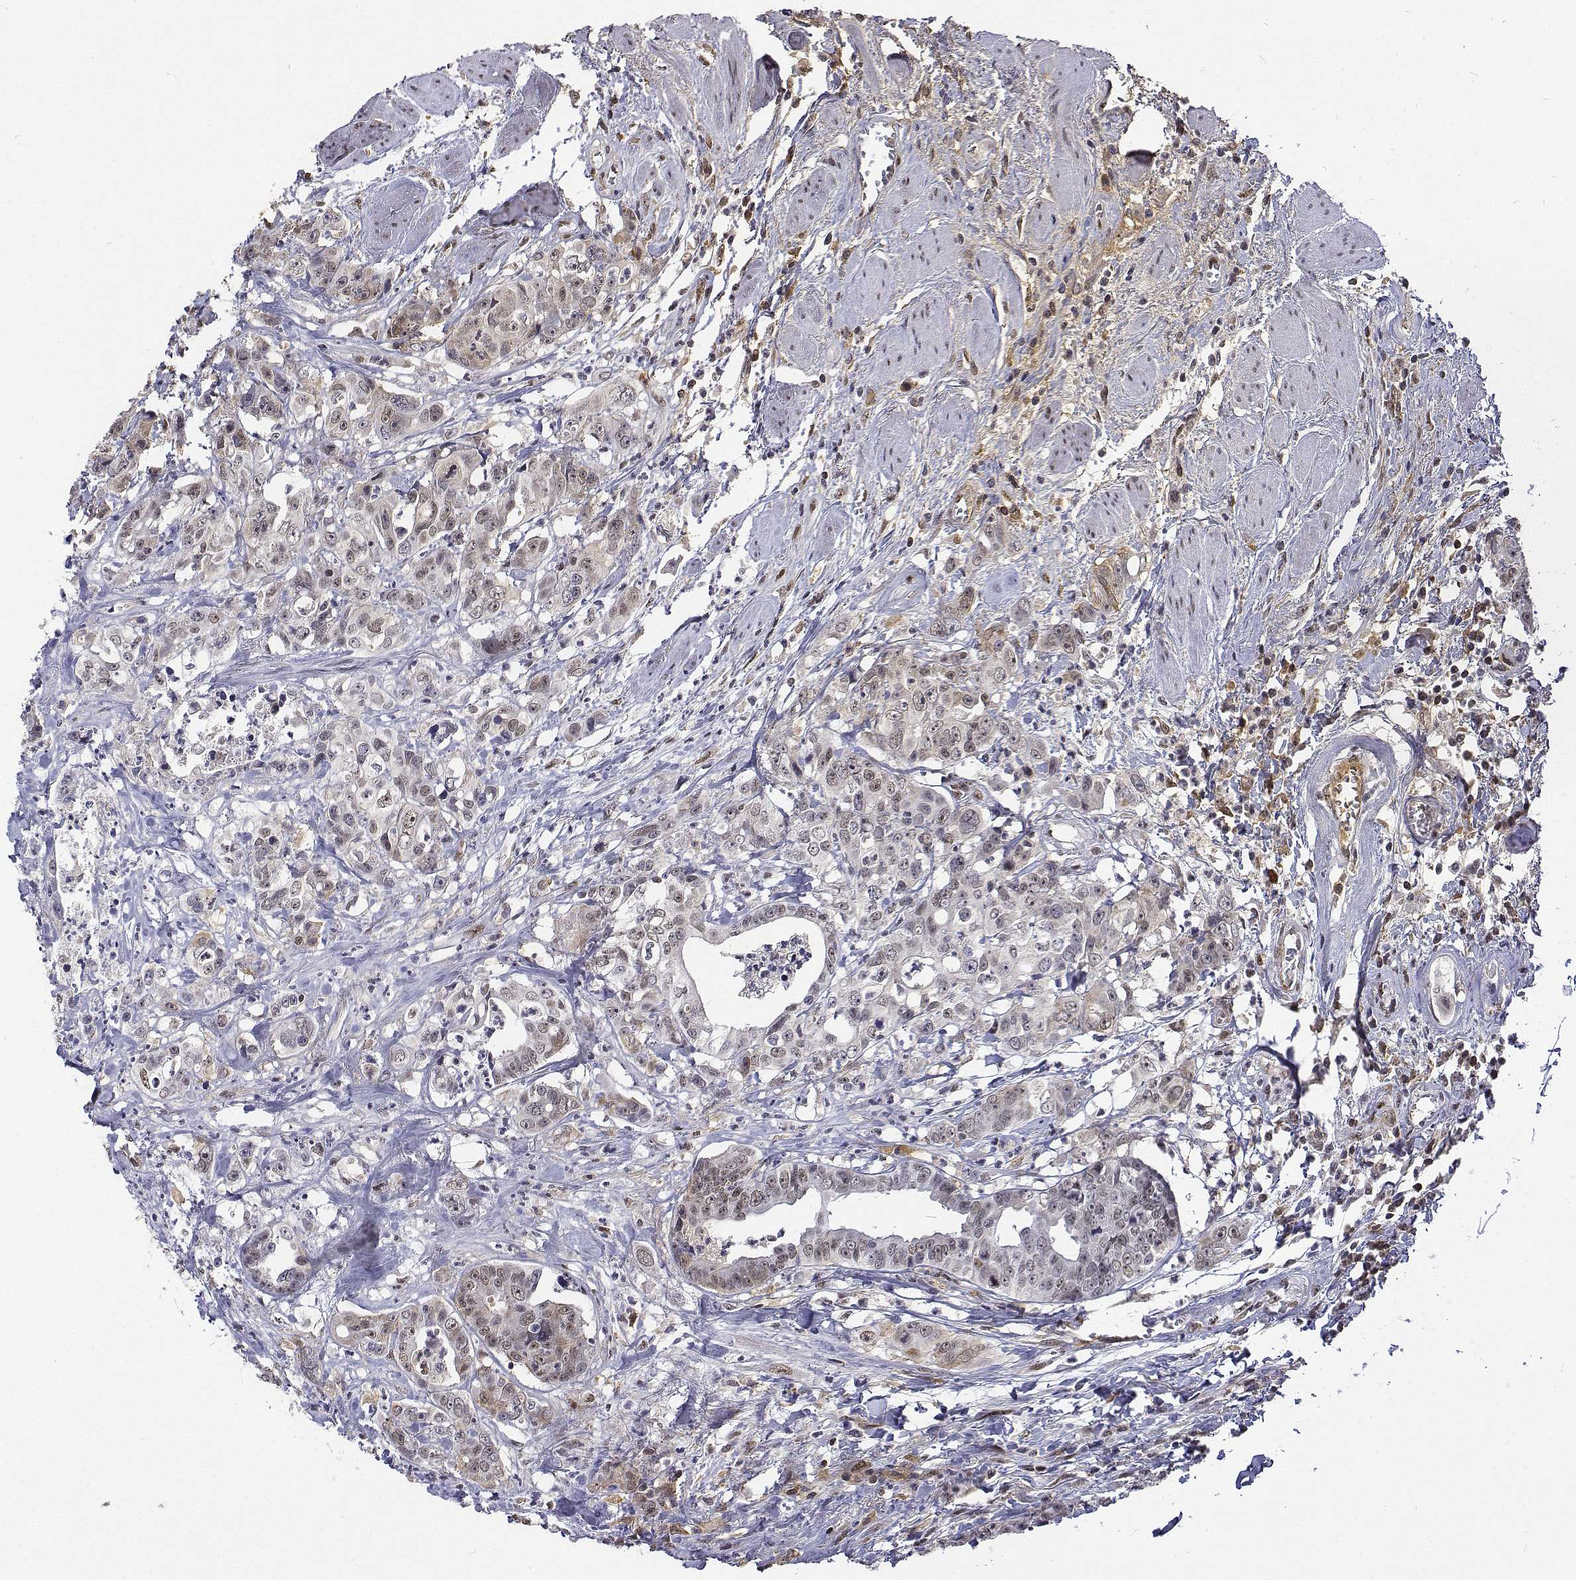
{"staining": {"intensity": "weak", "quantity": "<25%", "location": "nuclear"}, "tissue": "colorectal cancer", "cell_type": "Tumor cells", "image_type": "cancer", "snomed": [{"axis": "morphology", "description": "Adenocarcinoma, NOS"}, {"axis": "topography", "description": "Rectum"}], "caption": "A high-resolution photomicrograph shows immunohistochemistry staining of colorectal cancer, which displays no significant positivity in tumor cells.", "gene": "ATRX", "patient": {"sex": "female", "age": 62}}